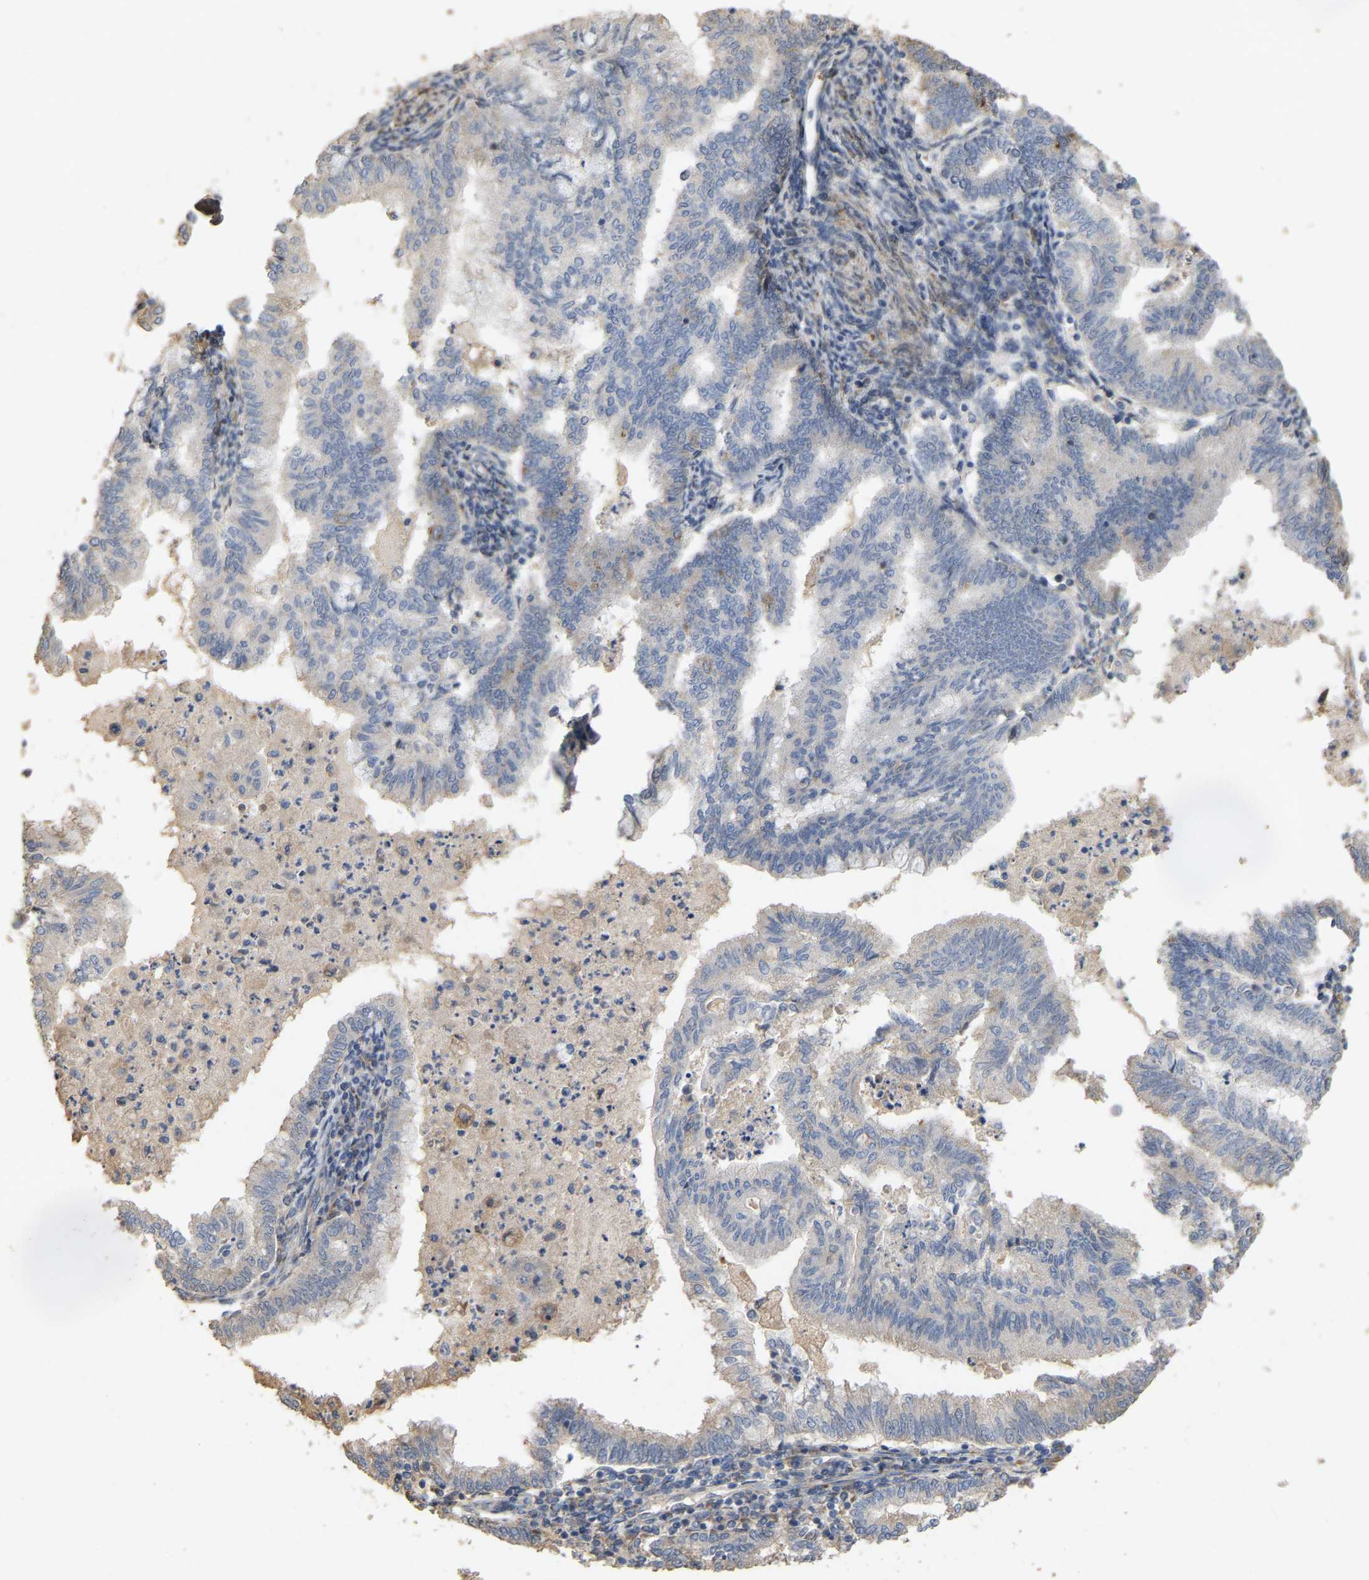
{"staining": {"intensity": "negative", "quantity": "none", "location": "none"}, "tissue": "endometrial cancer", "cell_type": "Tumor cells", "image_type": "cancer", "snomed": [{"axis": "morphology", "description": "Polyp, NOS"}, {"axis": "morphology", "description": "Adenocarcinoma, NOS"}, {"axis": "morphology", "description": "Adenoma, NOS"}, {"axis": "topography", "description": "Endometrium"}], "caption": "Protein analysis of endometrial cancer demonstrates no significant positivity in tumor cells.", "gene": "NCS1", "patient": {"sex": "female", "age": 79}}